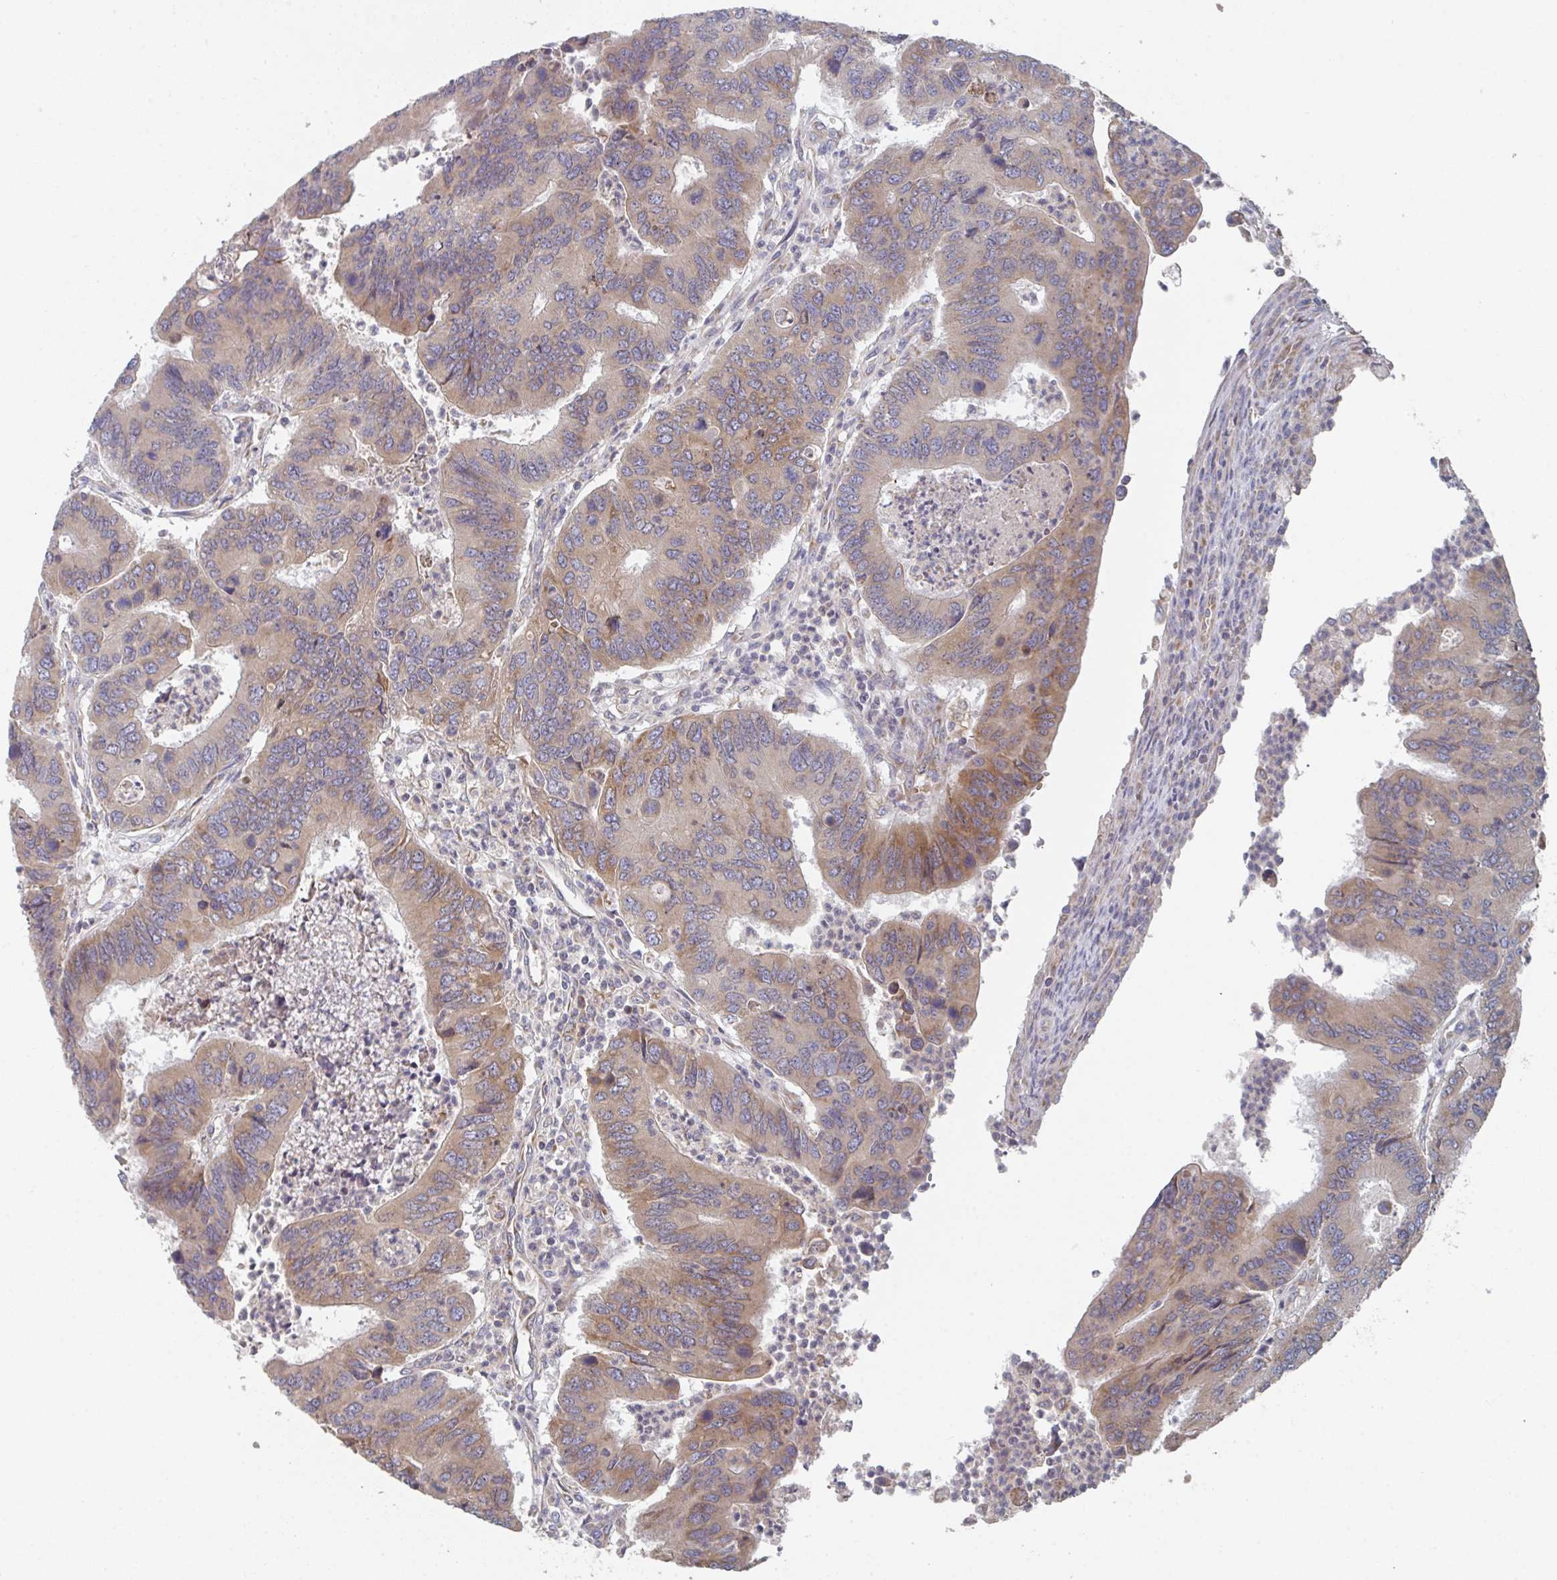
{"staining": {"intensity": "moderate", "quantity": "25%-75%", "location": "cytoplasmic/membranous"}, "tissue": "colorectal cancer", "cell_type": "Tumor cells", "image_type": "cancer", "snomed": [{"axis": "morphology", "description": "Adenocarcinoma, NOS"}, {"axis": "topography", "description": "Colon"}], "caption": "Protein staining of adenocarcinoma (colorectal) tissue demonstrates moderate cytoplasmic/membranous staining in about 25%-75% of tumor cells.", "gene": "ELOVL1", "patient": {"sex": "female", "age": 67}}